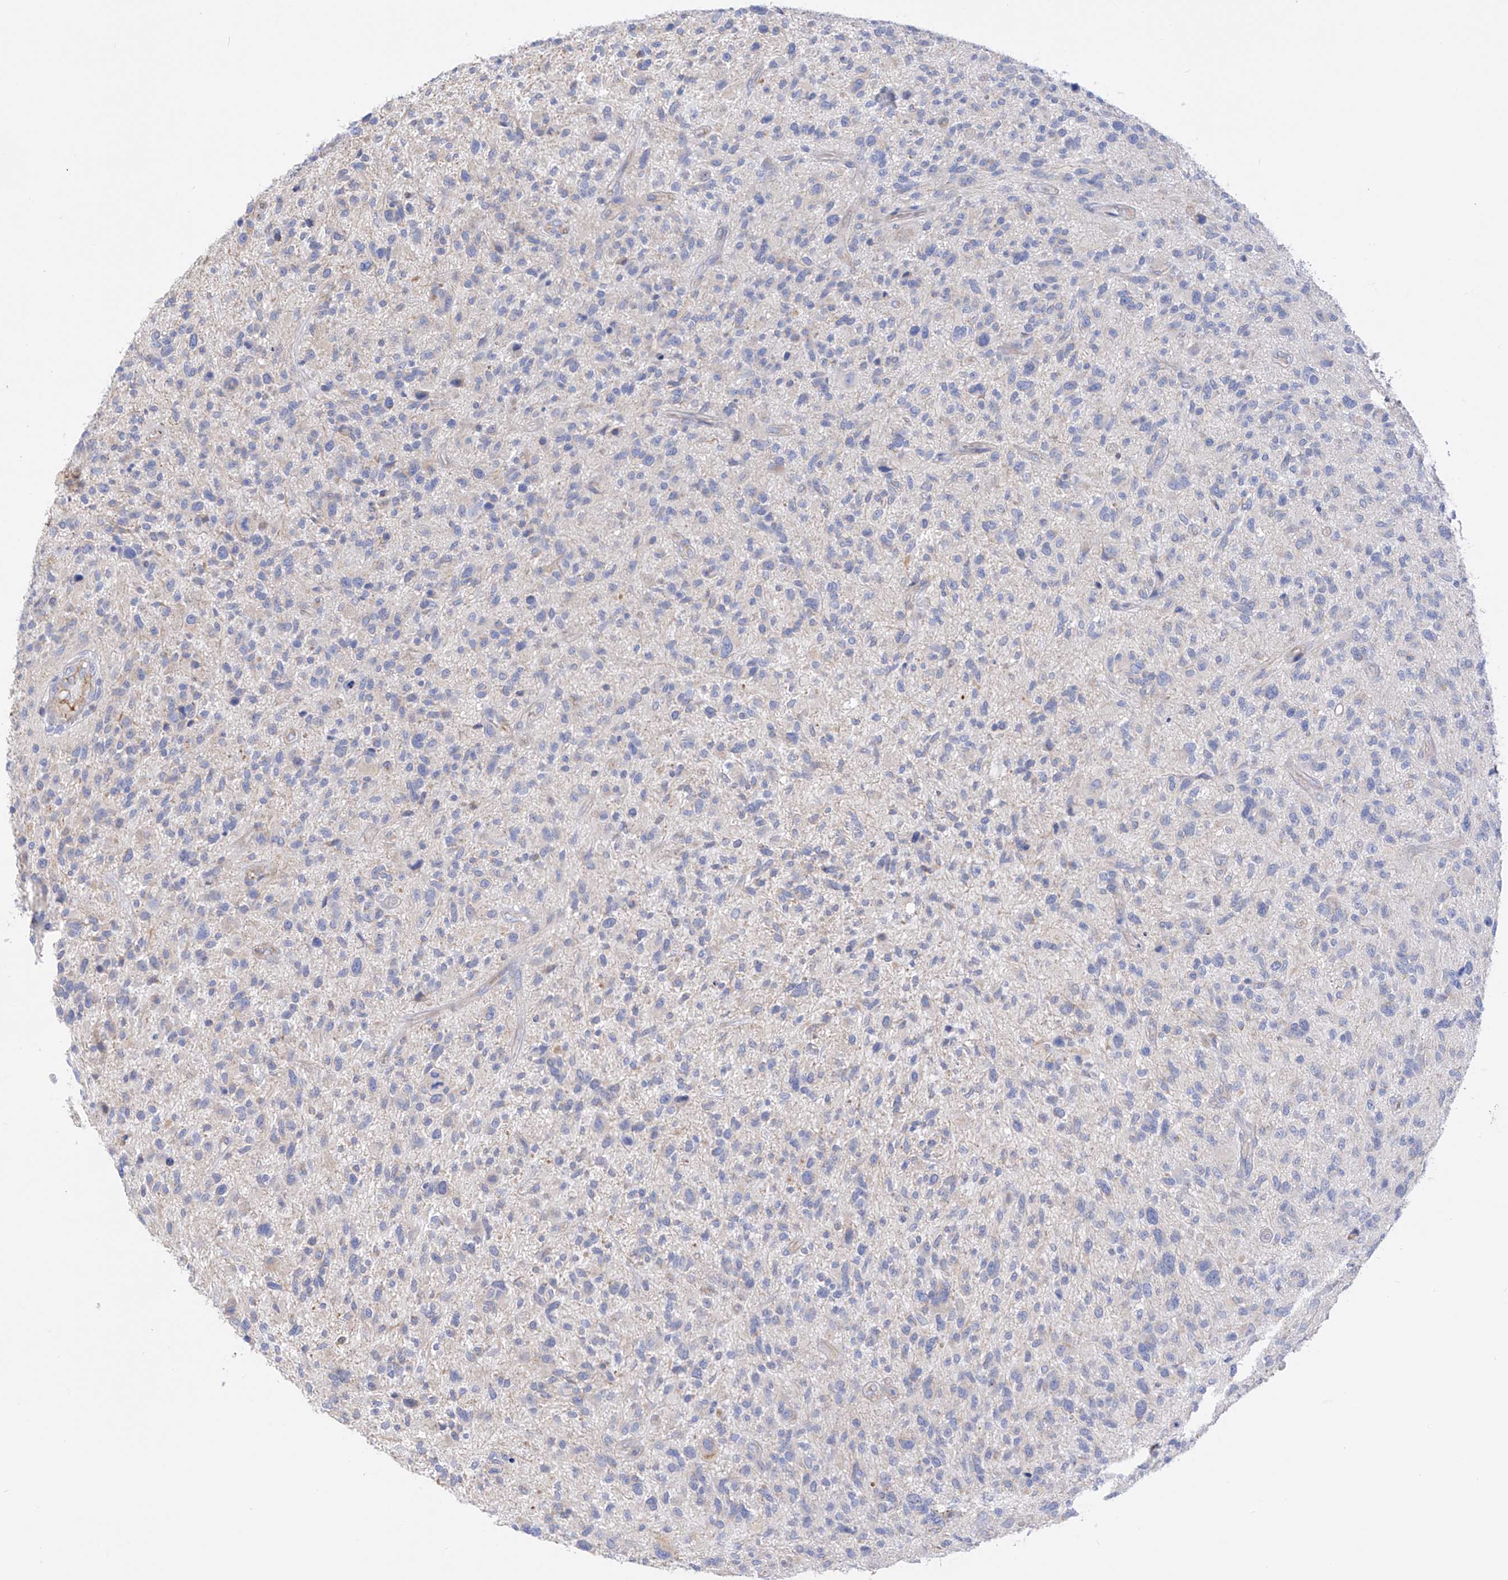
{"staining": {"intensity": "negative", "quantity": "none", "location": "none"}, "tissue": "glioma", "cell_type": "Tumor cells", "image_type": "cancer", "snomed": [{"axis": "morphology", "description": "Glioma, malignant, High grade"}, {"axis": "topography", "description": "Brain"}], "caption": "Protein analysis of malignant glioma (high-grade) shows no significant staining in tumor cells. Brightfield microscopy of immunohistochemistry (IHC) stained with DAB (3,3'-diaminobenzidine) (brown) and hematoxylin (blue), captured at high magnification.", "gene": "FLG", "patient": {"sex": "male", "age": 47}}